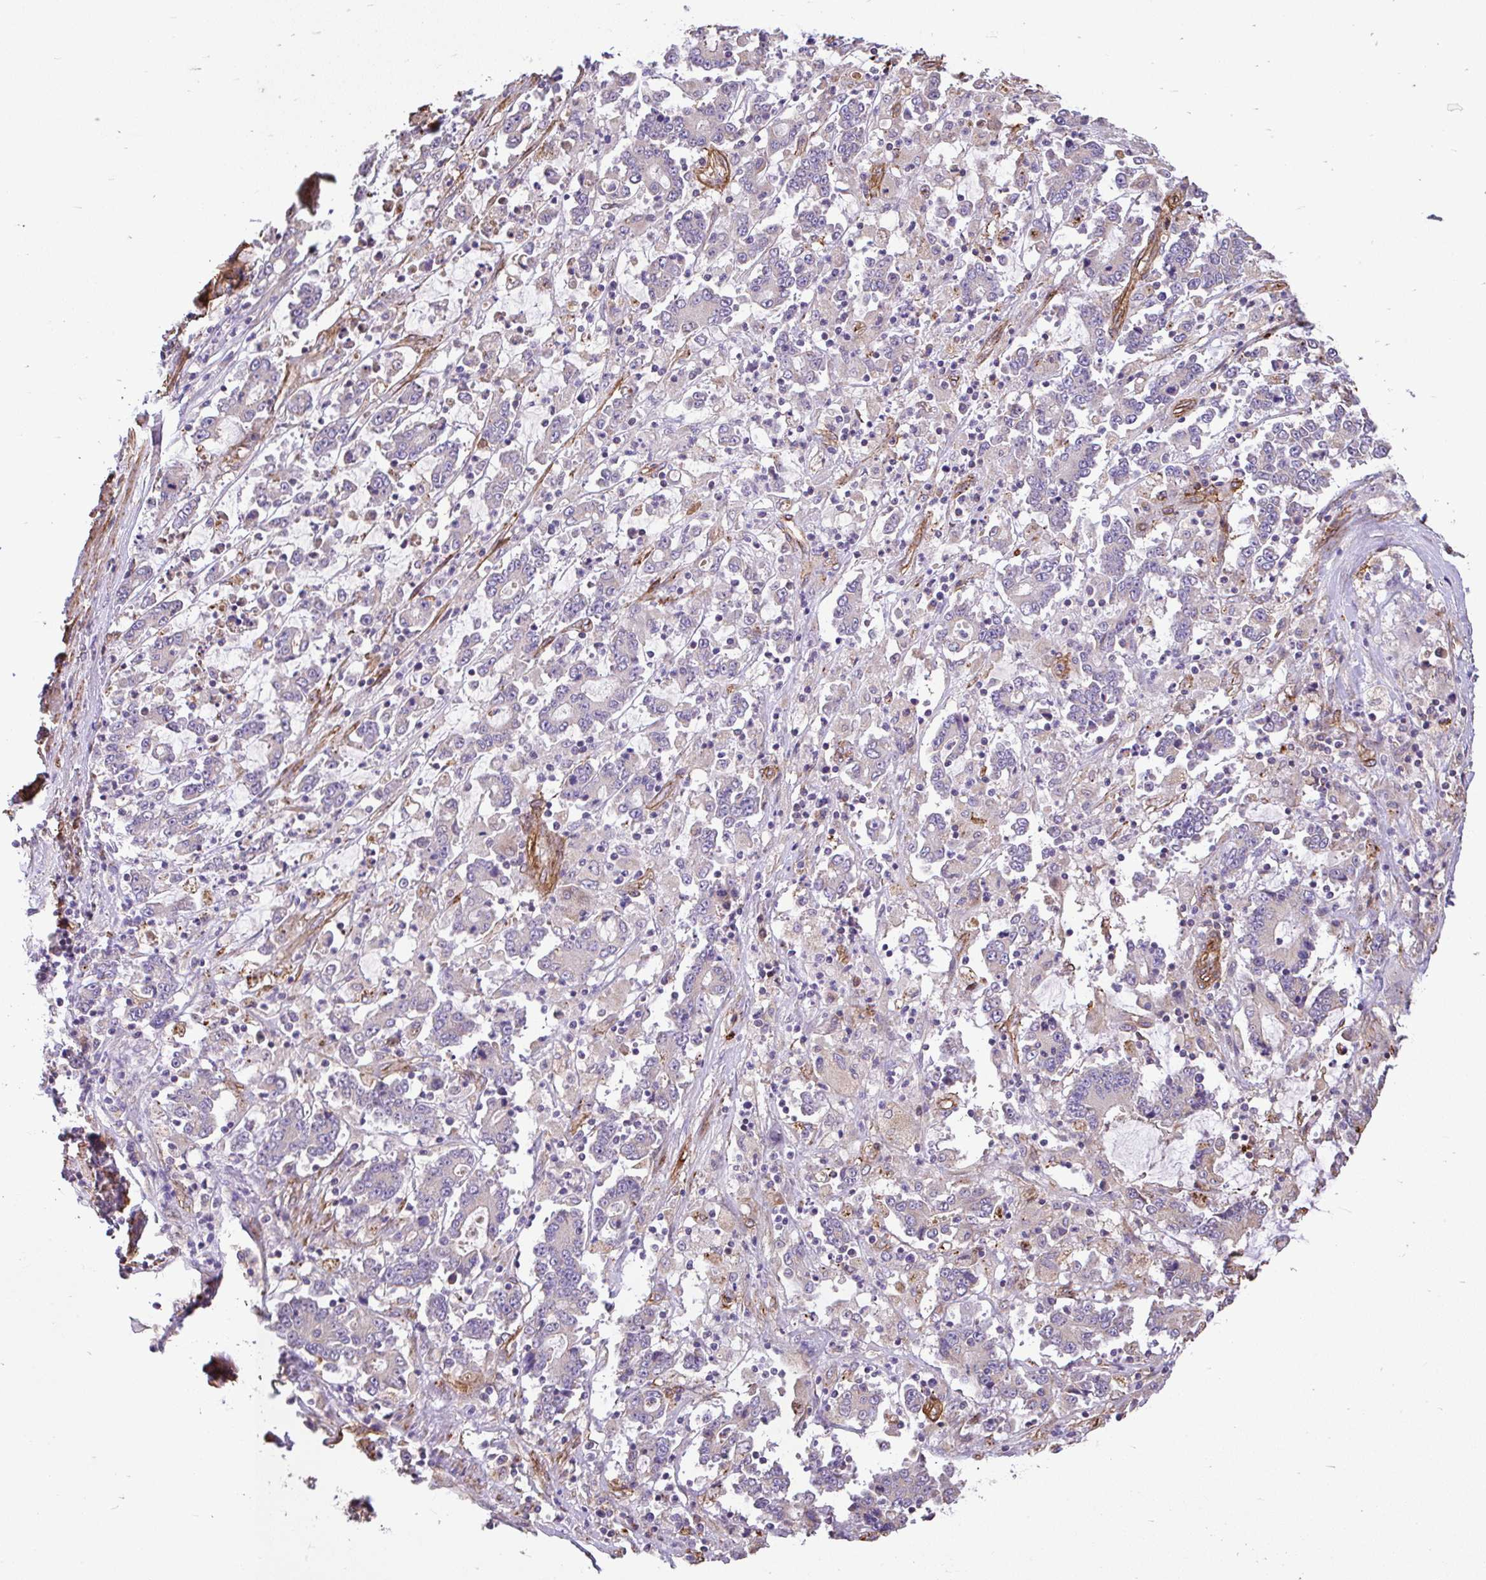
{"staining": {"intensity": "negative", "quantity": "none", "location": "none"}, "tissue": "stomach cancer", "cell_type": "Tumor cells", "image_type": "cancer", "snomed": [{"axis": "morphology", "description": "Adenocarcinoma, NOS"}, {"axis": "topography", "description": "Stomach, upper"}], "caption": "IHC micrograph of human stomach cancer stained for a protein (brown), which demonstrates no staining in tumor cells. (Immunohistochemistry (ihc), brightfield microscopy, high magnification).", "gene": "PTPRK", "patient": {"sex": "male", "age": 68}}